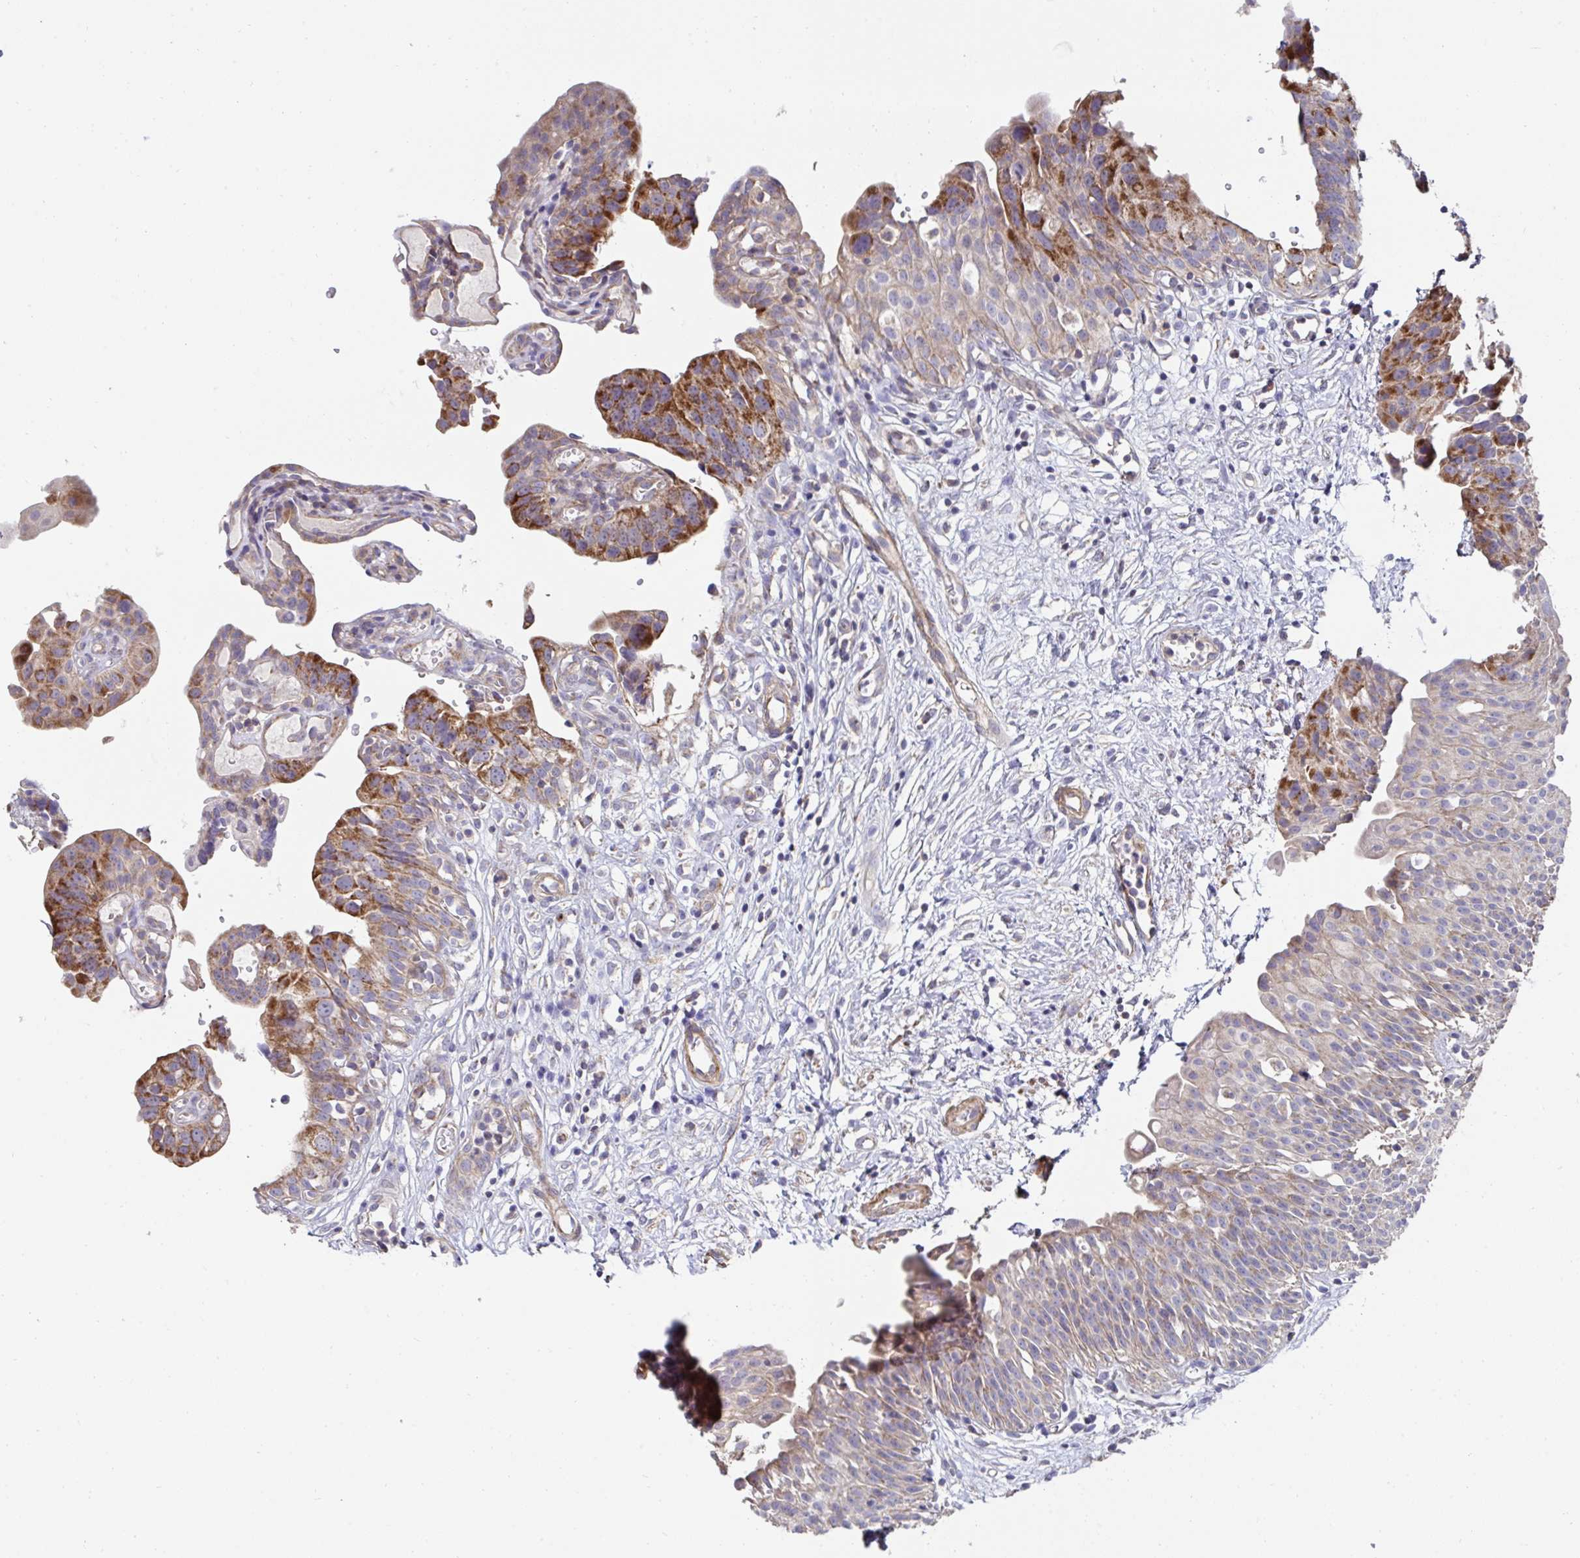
{"staining": {"intensity": "moderate", "quantity": "25%-75%", "location": "cytoplasmic/membranous"}, "tissue": "urinary bladder", "cell_type": "Urothelial cells", "image_type": "normal", "snomed": [{"axis": "morphology", "description": "Normal tissue, NOS"}, {"axis": "topography", "description": "Urinary bladder"}], "caption": "High-magnification brightfield microscopy of normal urinary bladder stained with DAB (3,3'-diaminobenzidine) (brown) and counterstained with hematoxylin (blue). urothelial cells exhibit moderate cytoplasmic/membranous positivity is identified in approximately25%-75% of cells. The staining was performed using DAB (3,3'-diaminobenzidine), with brown indicating positive protein expression. Nuclei are stained blue with hematoxylin.", "gene": "DZANK1", "patient": {"sex": "male", "age": 51}}